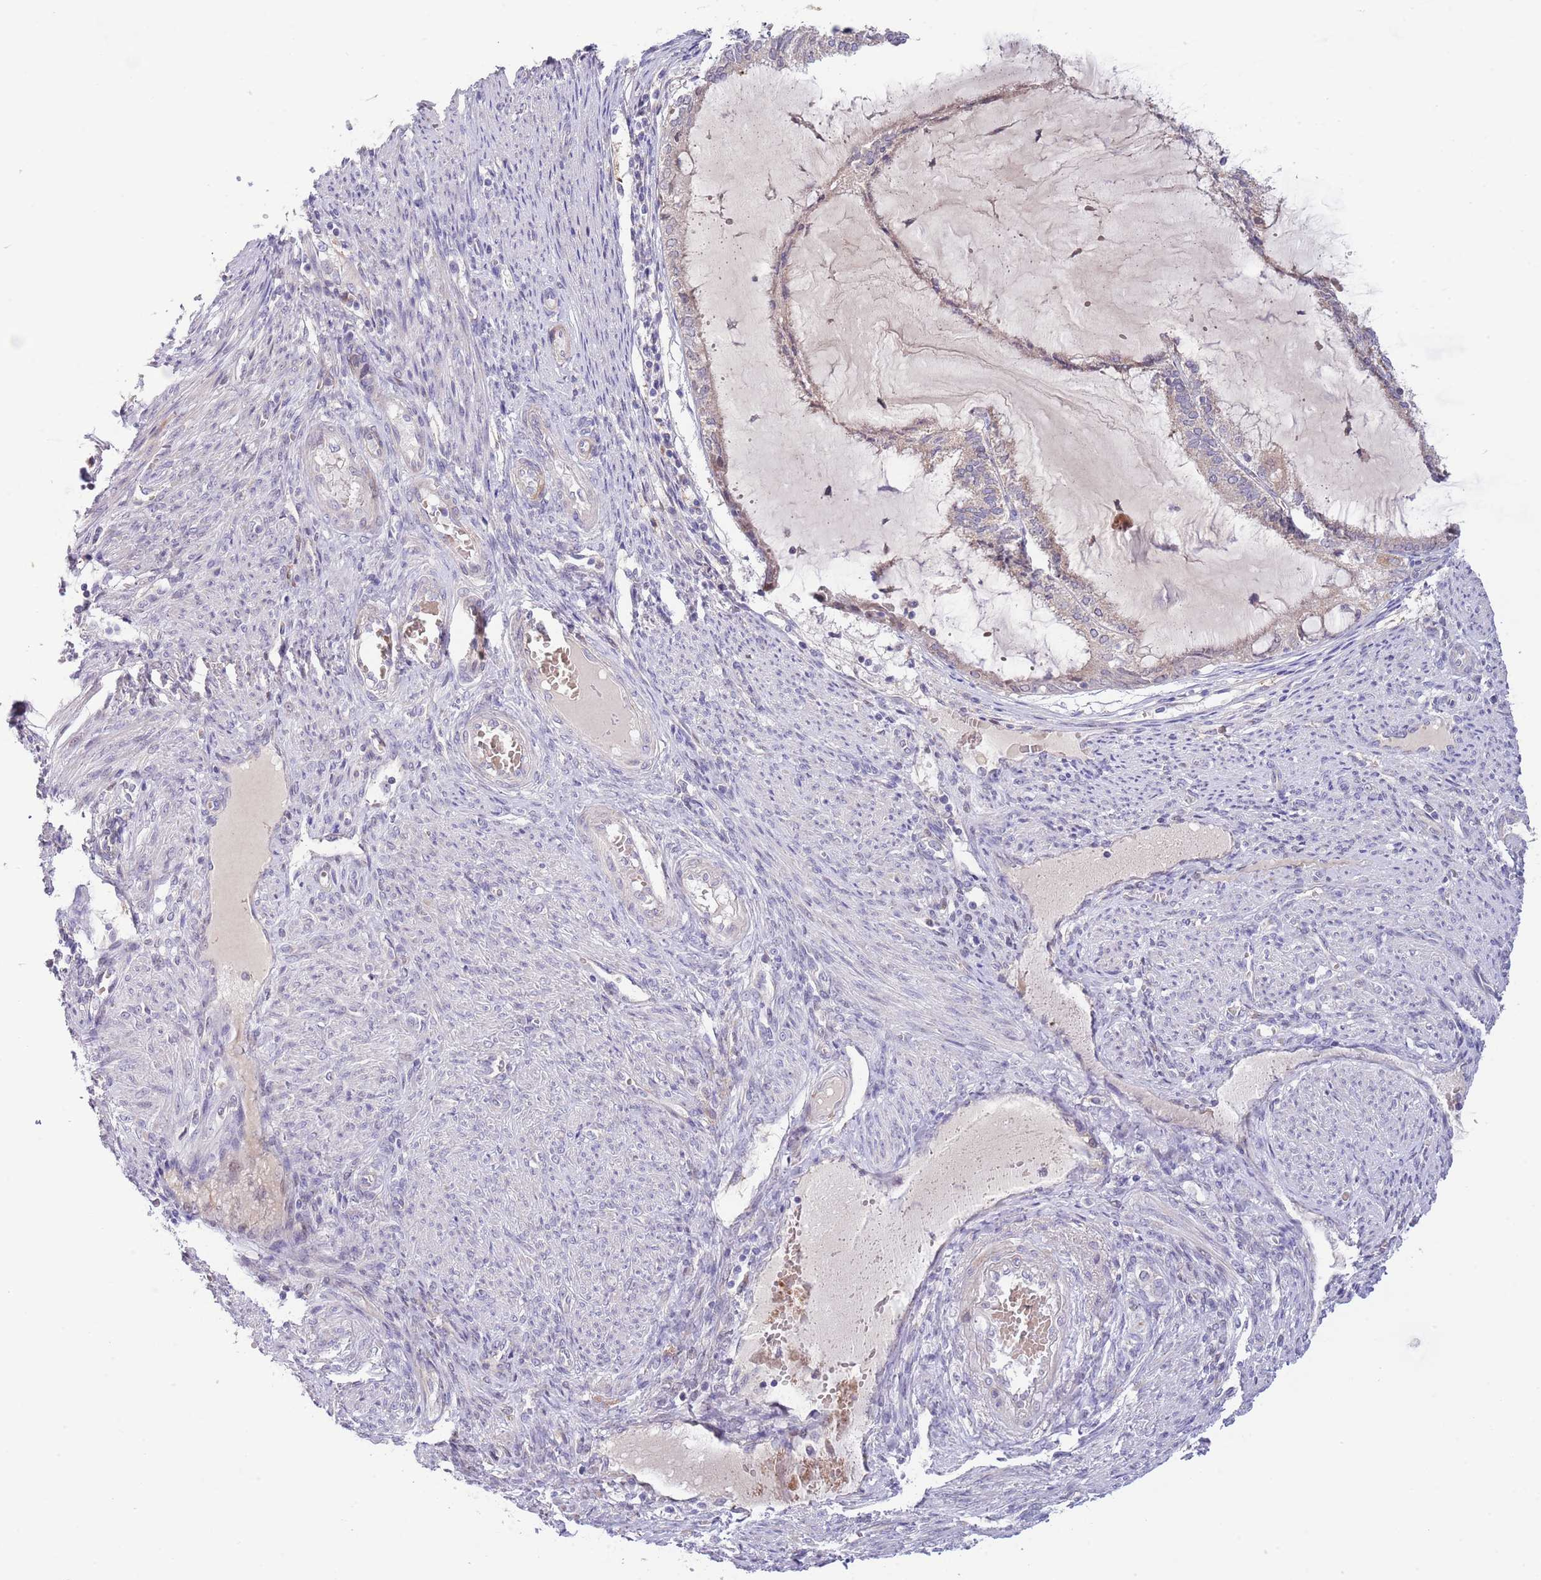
{"staining": {"intensity": "weak", "quantity": "25%-75%", "location": "cytoplasmic/membranous"}, "tissue": "endometrial cancer", "cell_type": "Tumor cells", "image_type": "cancer", "snomed": [{"axis": "morphology", "description": "Adenocarcinoma, NOS"}, {"axis": "topography", "description": "Endometrium"}], "caption": "Protein analysis of endometrial cancer tissue exhibits weak cytoplasmic/membranous expression in about 25%-75% of tumor cells.", "gene": "AP1S2", "patient": {"sex": "female", "age": 81}}